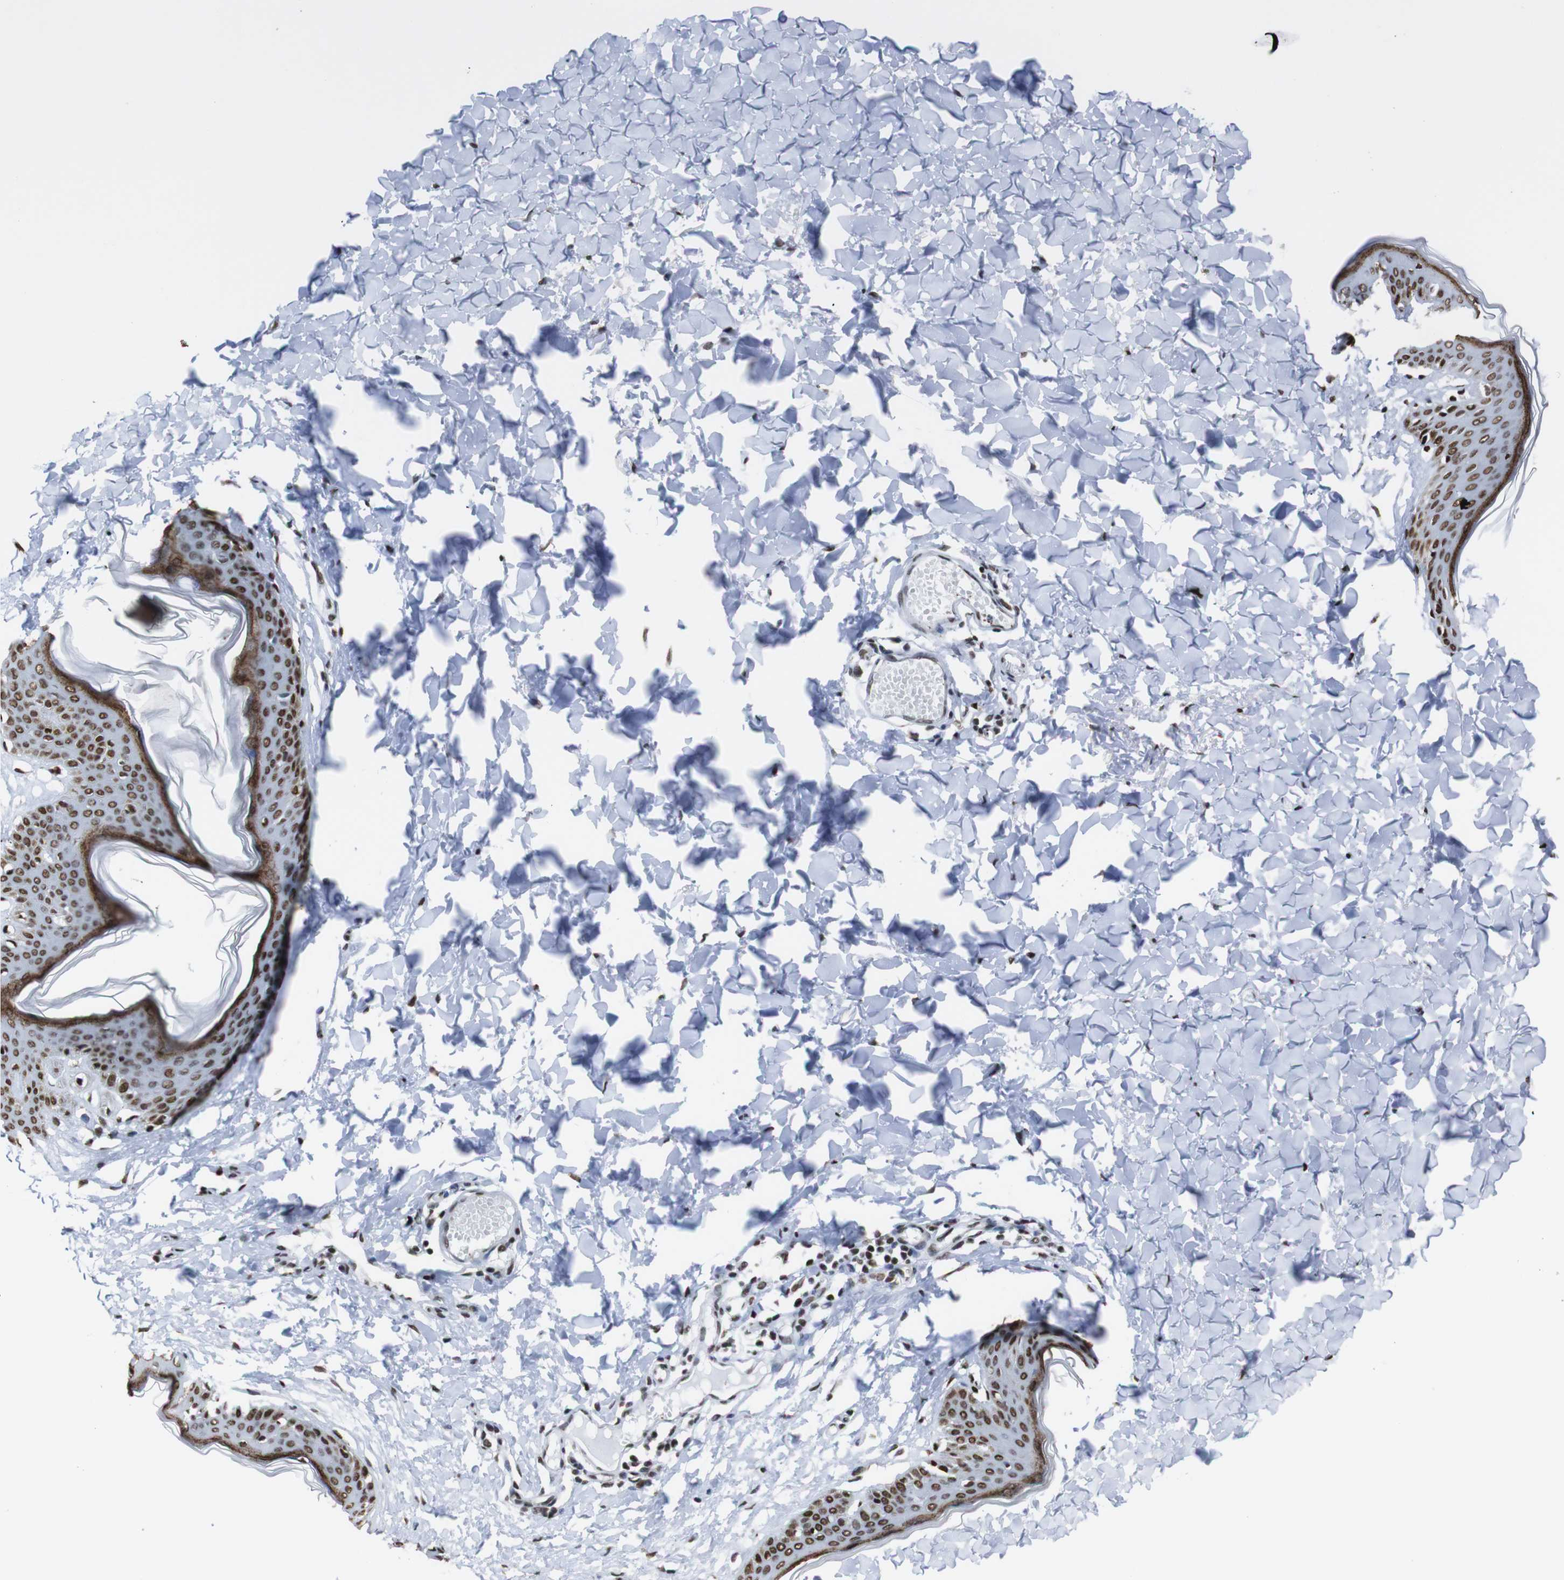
{"staining": {"intensity": "strong", "quantity": "<25%", "location": "nuclear"}, "tissue": "skin", "cell_type": "Fibroblasts", "image_type": "normal", "snomed": [{"axis": "morphology", "description": "Normal tissue, NOS"}, {"axis": "topography", "description": "Skin"}], "caption": "Immunohistochemistry (DAB) staining of unremarkable human skin demonstrates strong nuclear protein positivity in approximately <25% of fibroblasts. (DAB (3,3'-diaminobenzidine) IHC, brown staining for protein, blue staining for nuclei).", "gene": "ROMO1", "patient": {"sex": "female", "age": 17}}